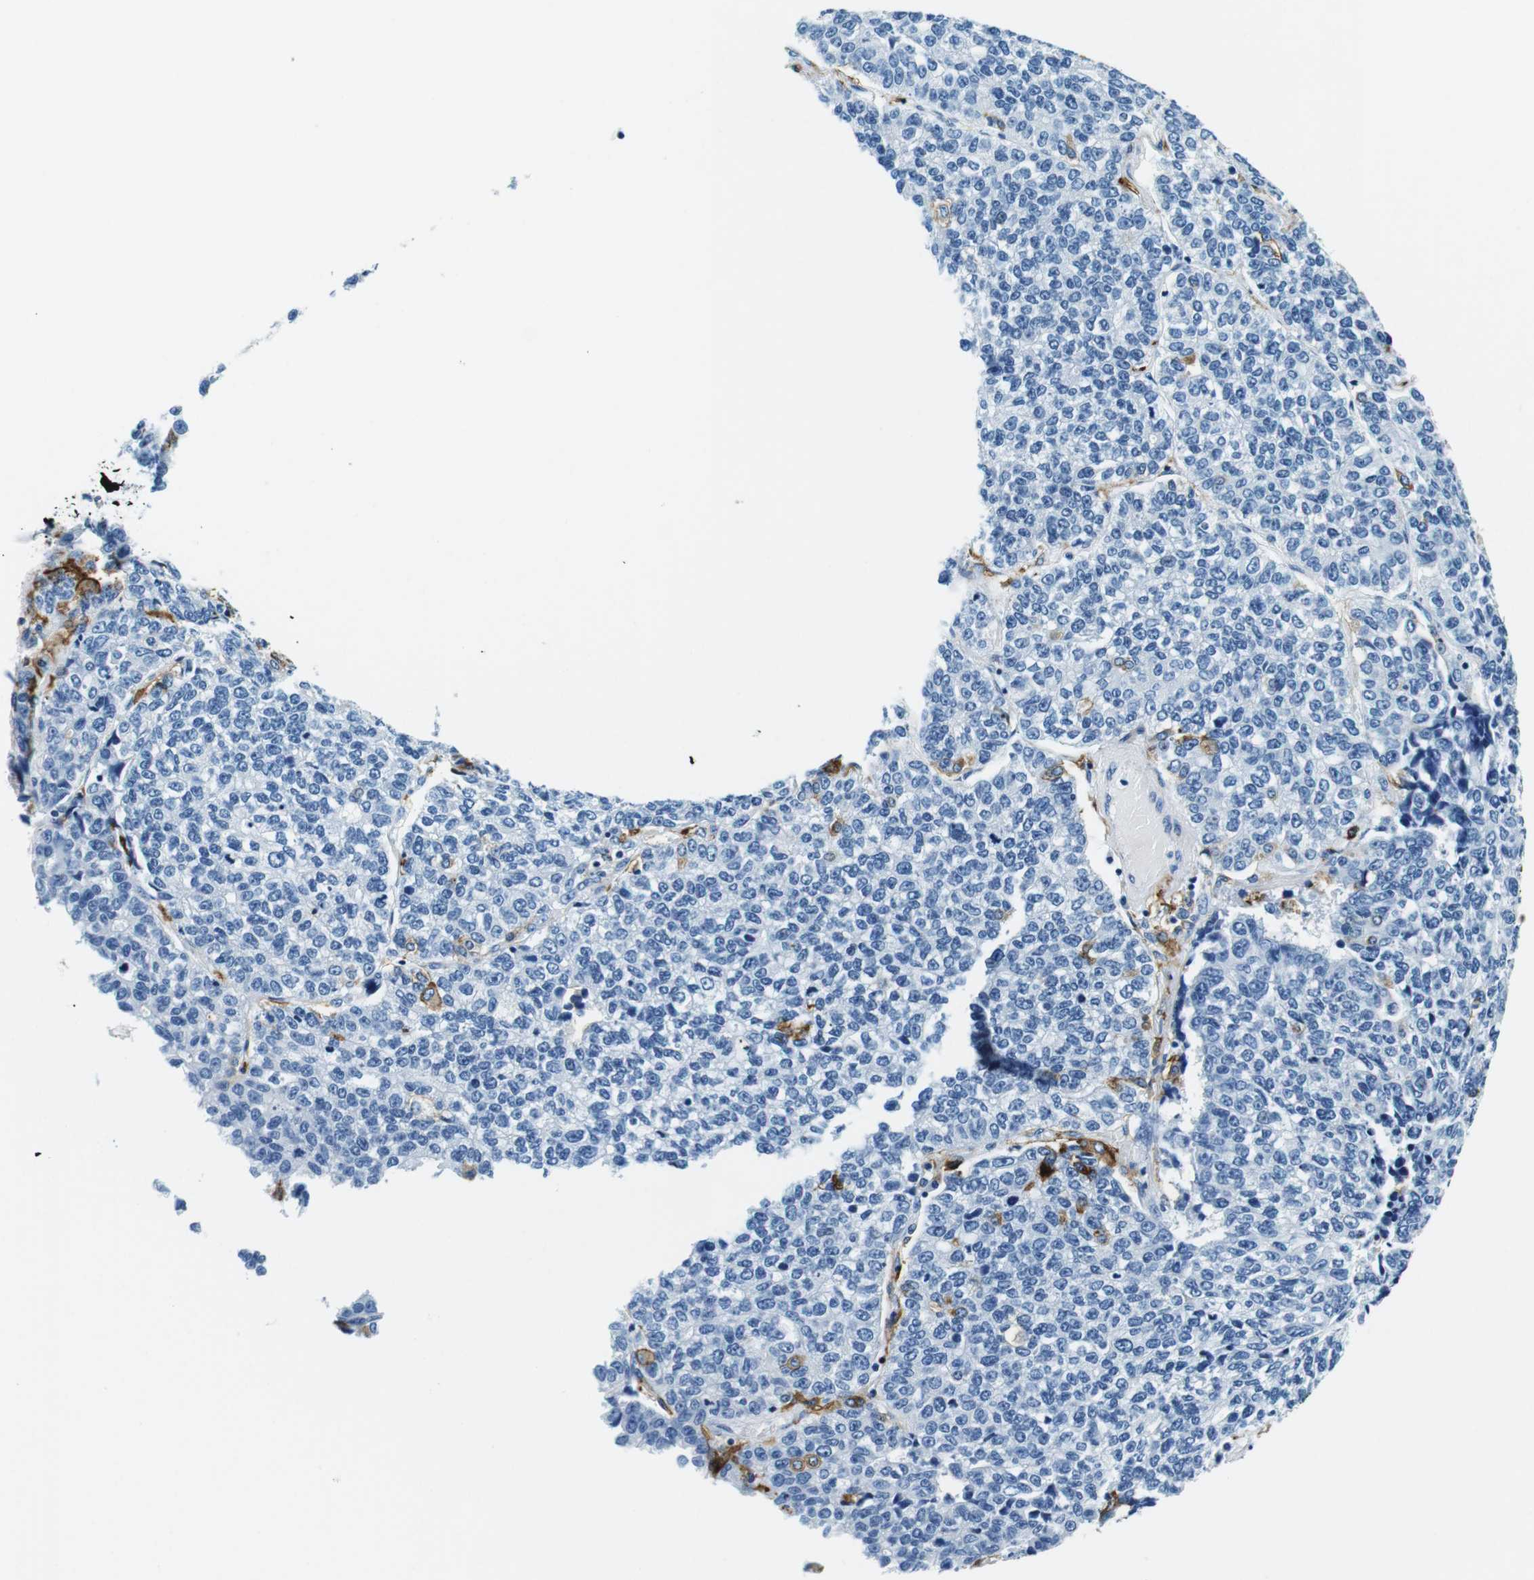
{"staining": {"intensity": "negative", "quantity": "none", "location": "none"}, "tissue": "lung cancer", "cell_type": "Tumor cells", "image_type": "cancer", "snomed": [{"axis": "morphology", "description": "Adenocarcinoma, NOS"}, {"axis": "topography", "description": "Lung"}], "caption": "DAB (3,3'-diaminobenzidine) immunohistochemical staining of lung cancer (adenocarcinoma) displays no significant staining in tumor cells.", "gene": "HLA-DRB1", "patient": {"sex": "male", "age": 49}}